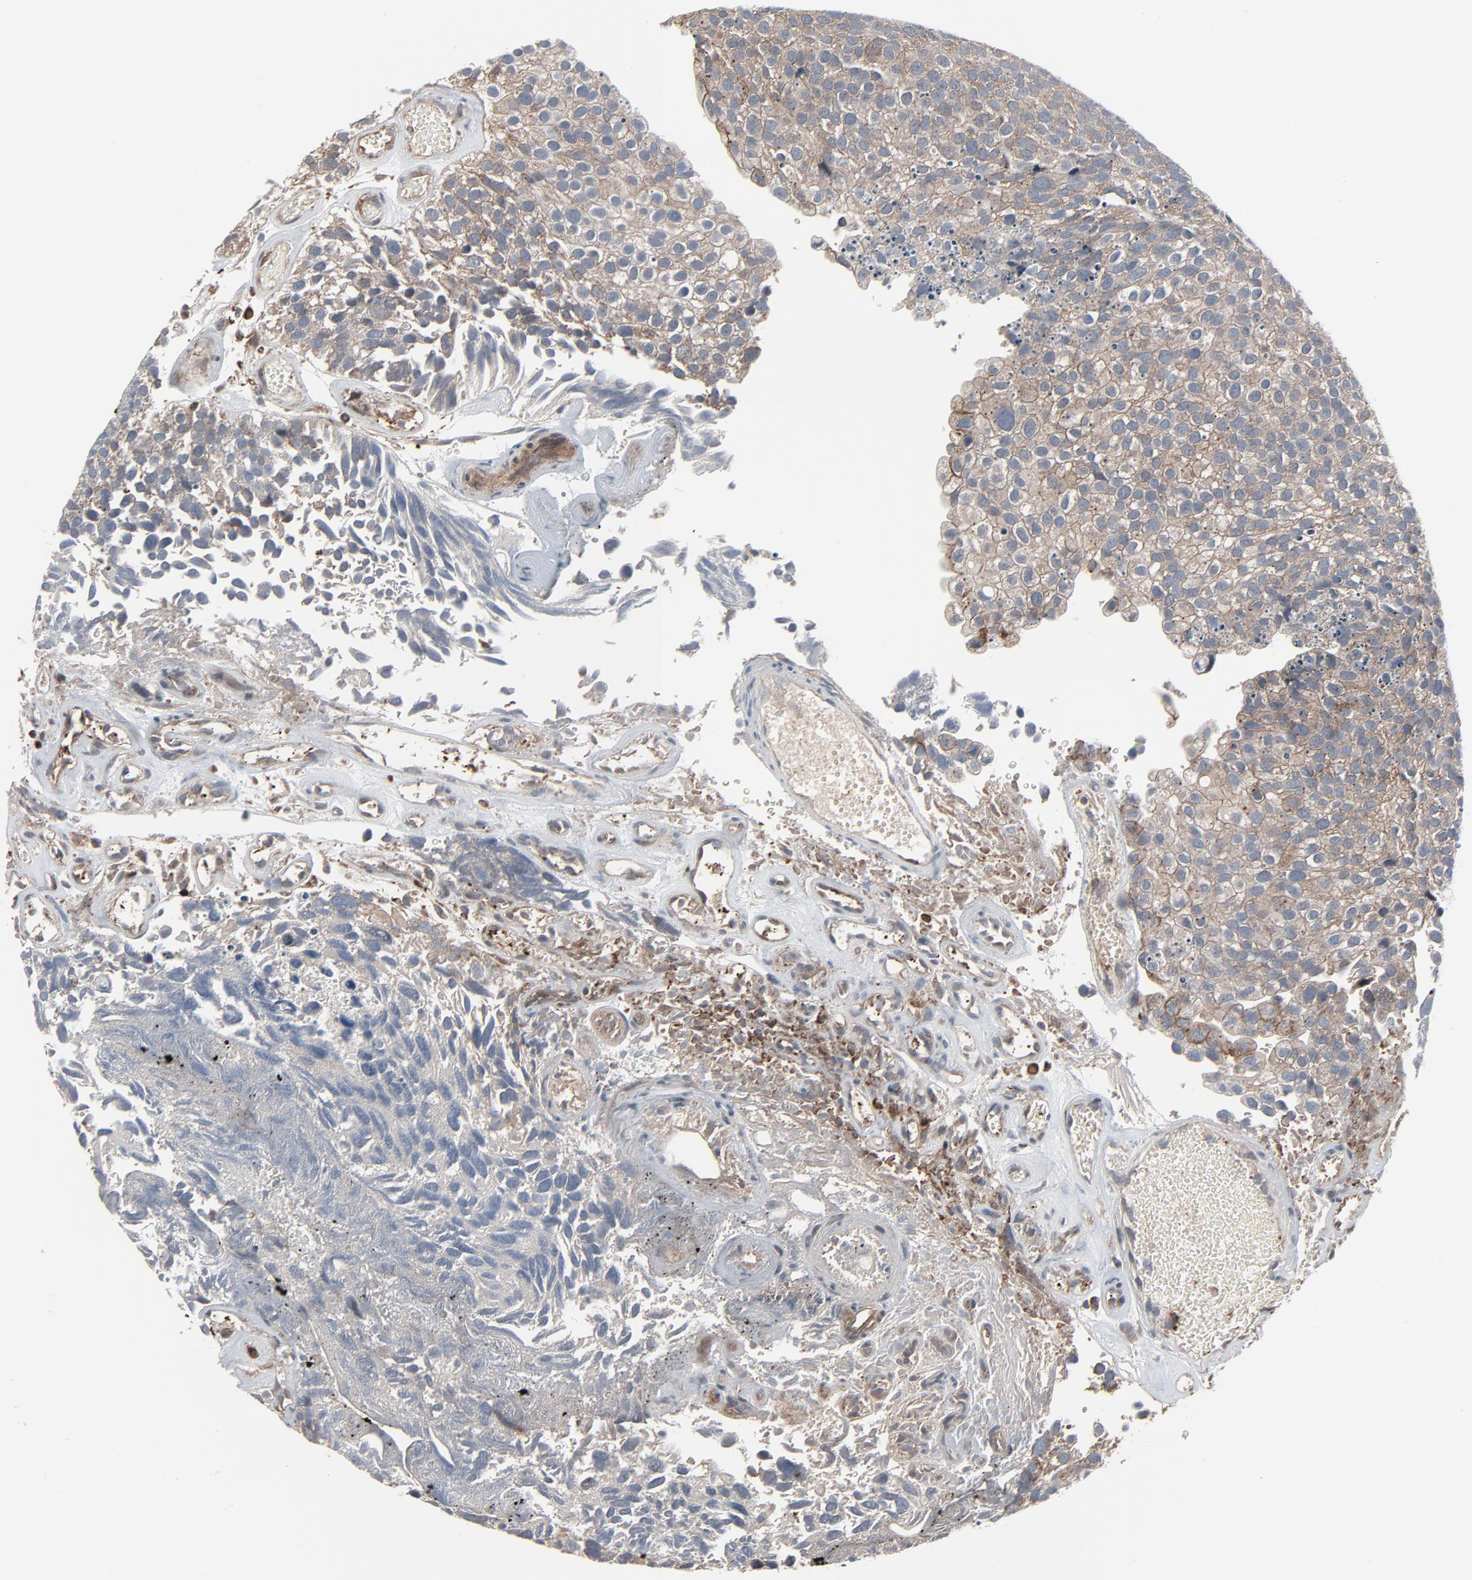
{"staining": {"intensity": "weak", "quantity": "<25%", "location": "cytoplasmic/membranous"}, "tissue": "urothelial cancer", "cell_type": "Tumor cells", "image_type": "cancer", "snomed": [{"axis": "morphology", "description": "Urothelial carcinoma, High grade"}, {"axis": "topography", "description": "Urinary bladder"}], "caption": "Tumor cells are negative for brown protein staining in urothelial carcinoma (high-grade).", "gene": "OPTN", "patient": {"sex": "male", "age": 72}}